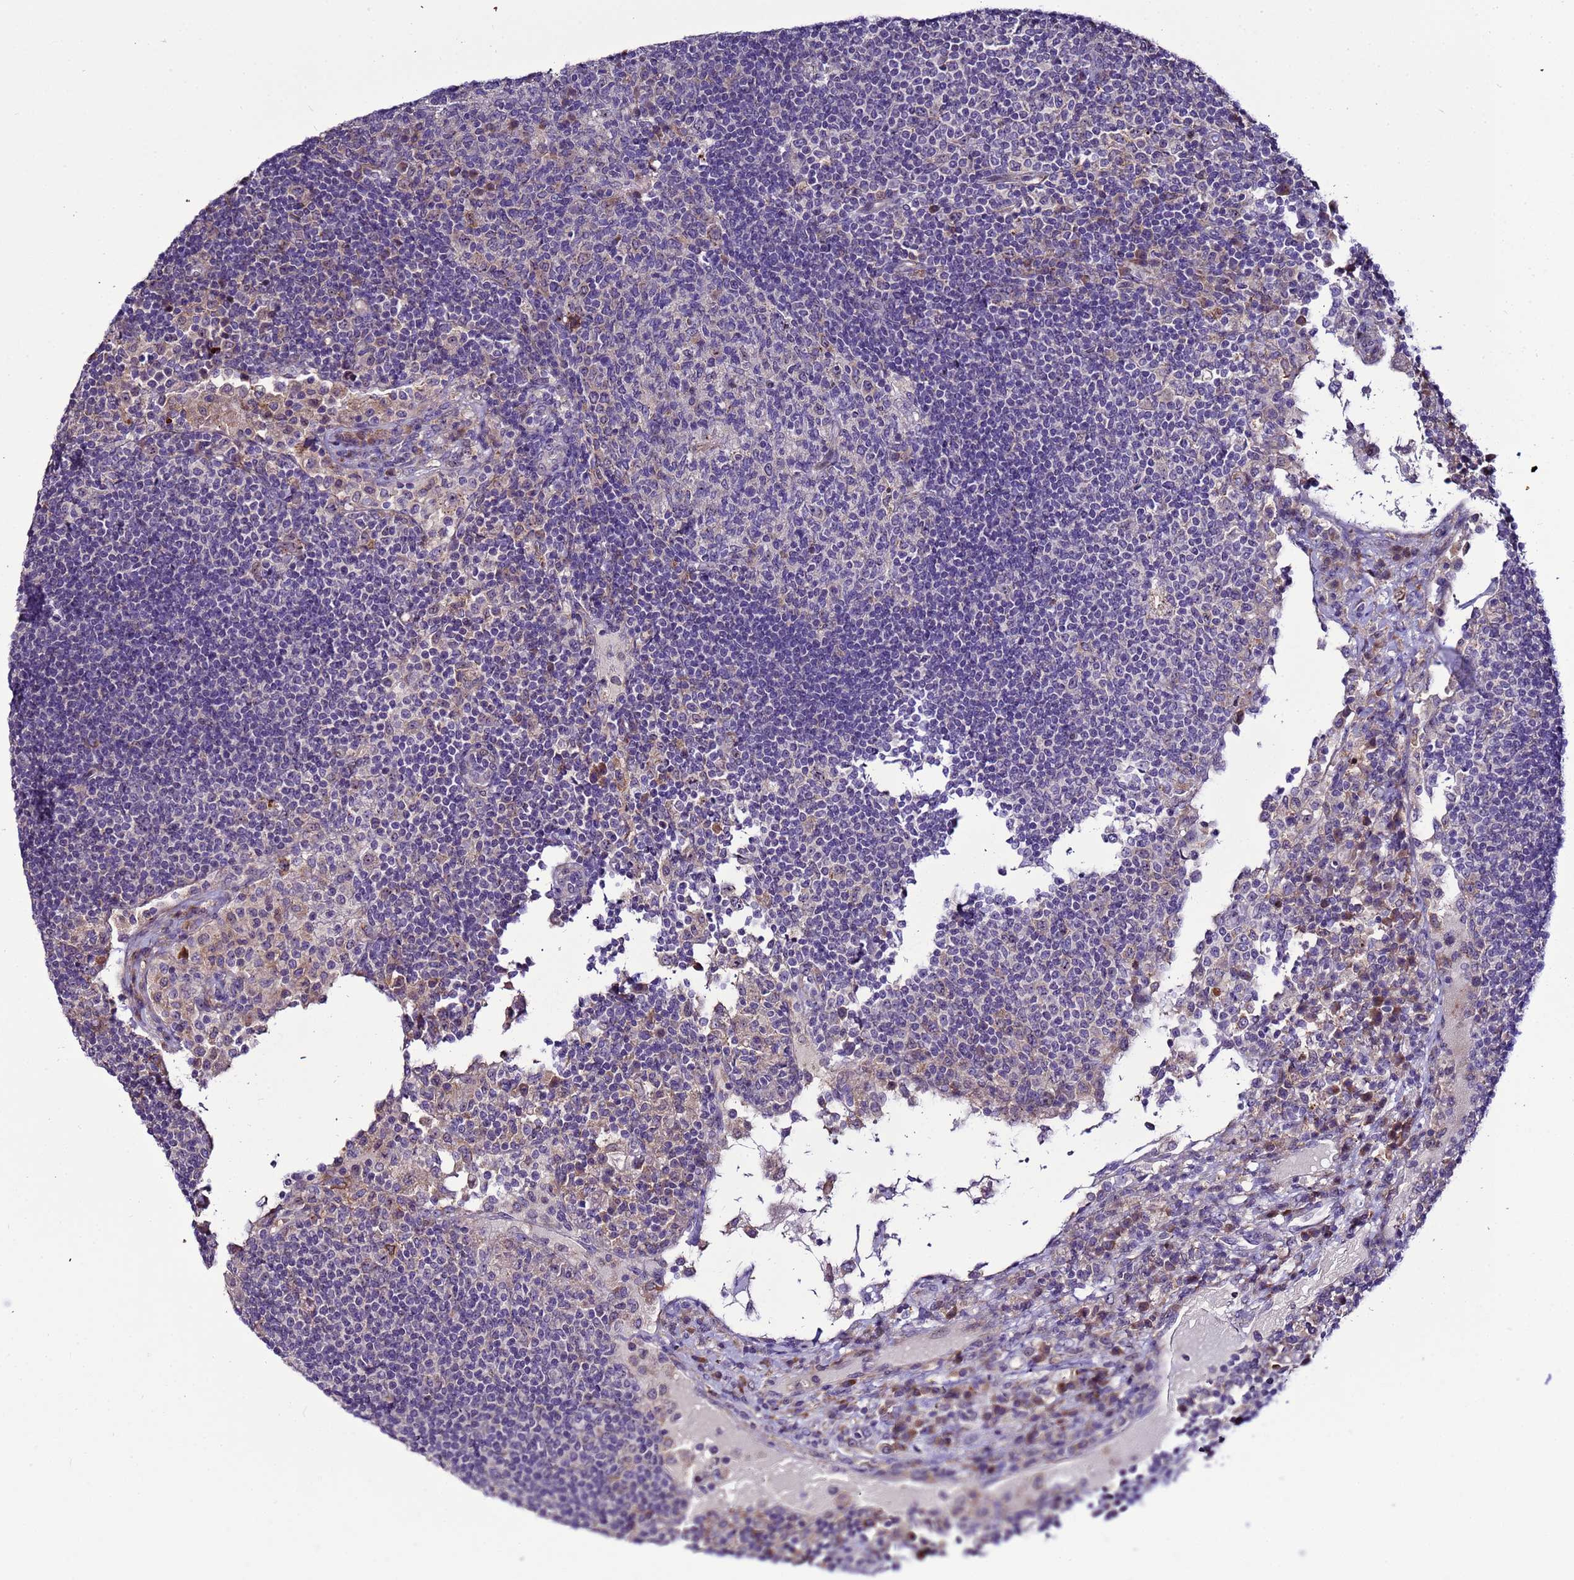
{"staining": {"intensity": "negative", "quantity": "none", "location": "none"}, "tissue": "lymph node", "cell_type": "Germinal center cells", "image_type": "normal", "snomed": [{"axis": "morphology", "description": "Normal tissue, NOS"}, {"axis": "topography", "description": "Lymph node"}], "caption": "Immunohistochemistry (IHC) micrograph of unremarkable lymph node: human lymph node stained with DAB shows no significant protein positivity in germinal center cells.", "gene": "NOL8", "patient": {"sex": "female", "age": 53}}